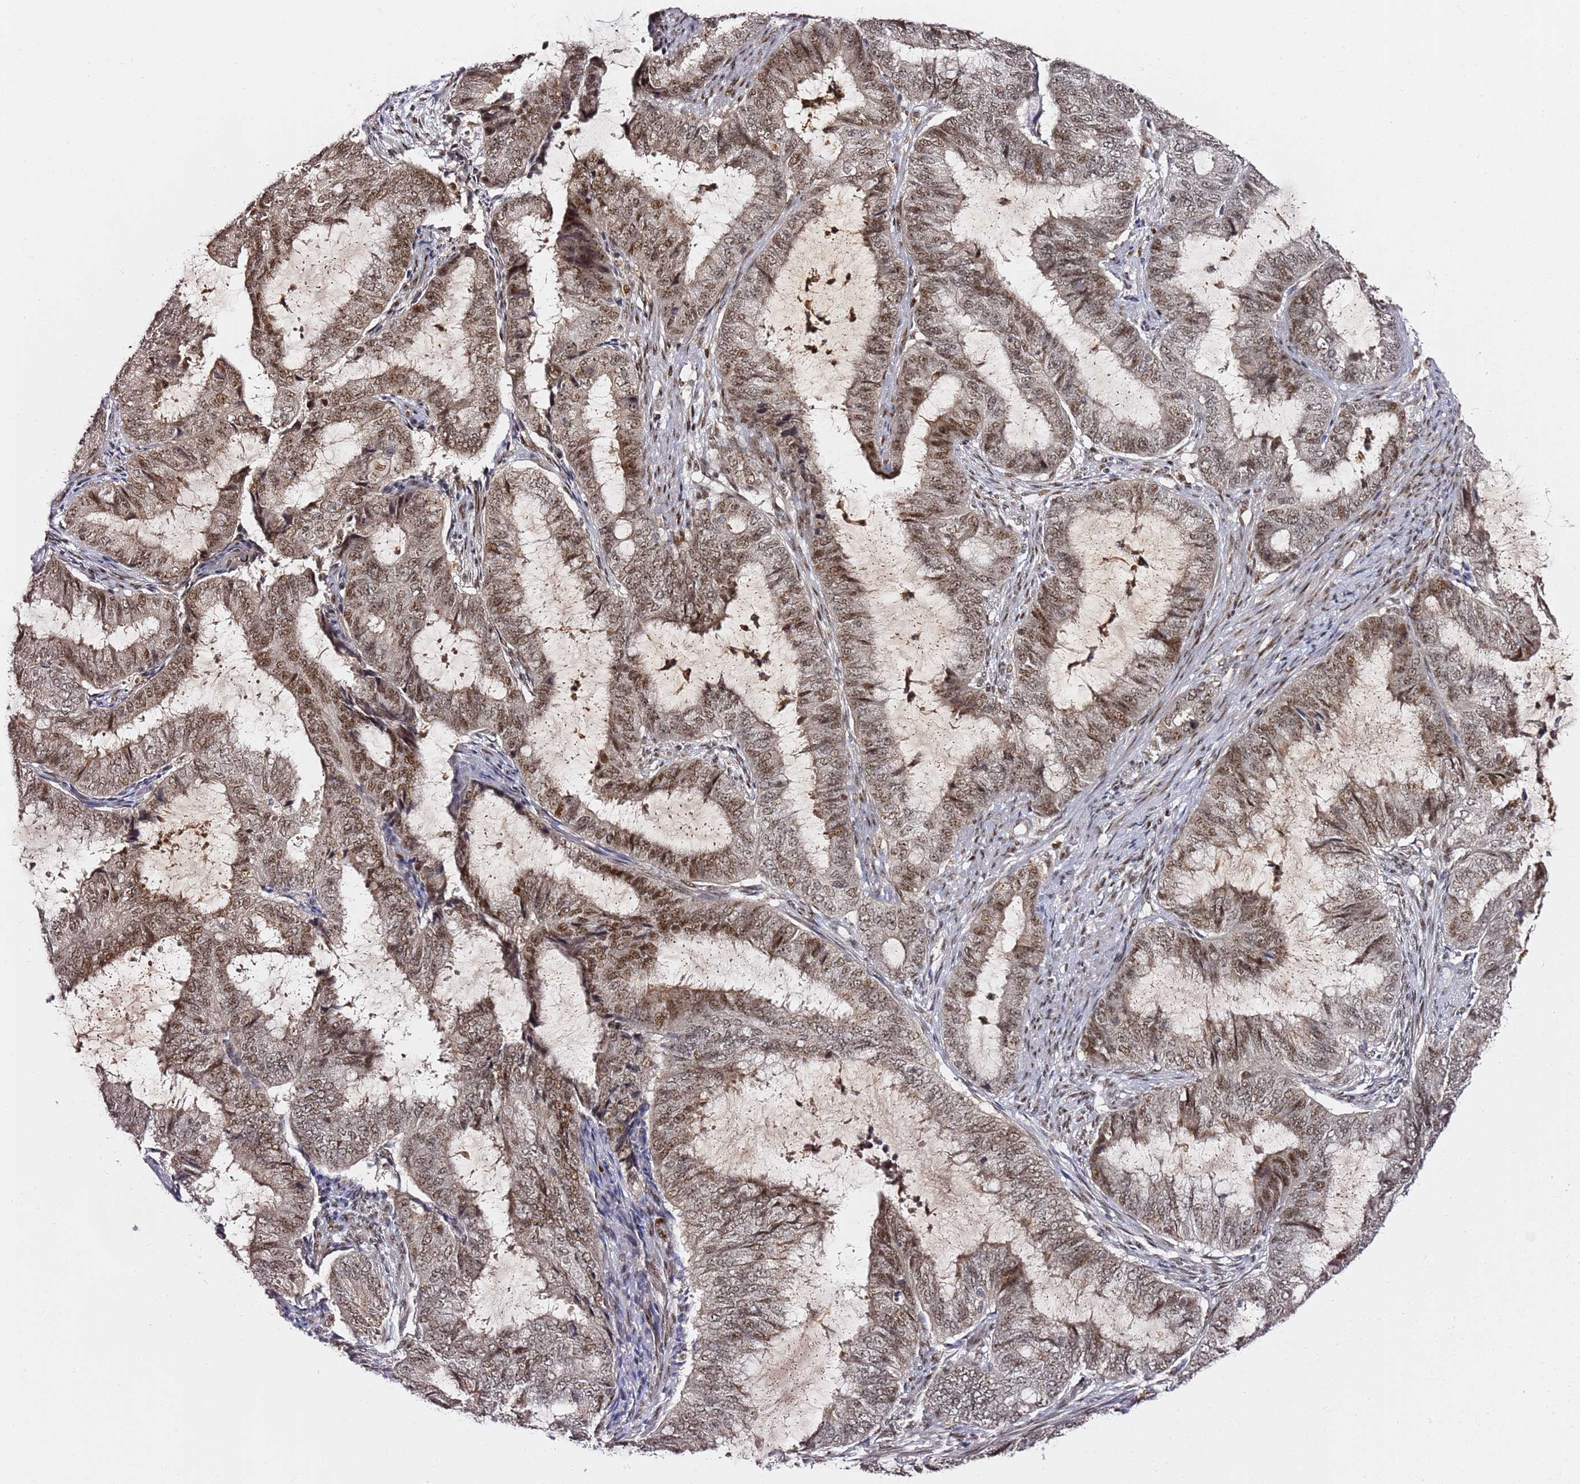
{"staining": {"intensity": "strong", "quantity": ">75%", "location": "nuclear"}, "tissue": "endometrial cancer", "cell_type": "Tumor cells", "image_type": "cancer", "snomed": [{"axis": "morphology", "description": "Adenocarcinoma, NOS"}, {"axis": "topography", "description": "Endometrium"}], "caption": "The immunohistochemical stain labels strong nuclear staining in tumor cells of endometrial cancer tissue. (DAB IHC with brightfield microscopy, high magnification).", "gene": "FCF1", "patient": {"sex": "female", "age": 51}}